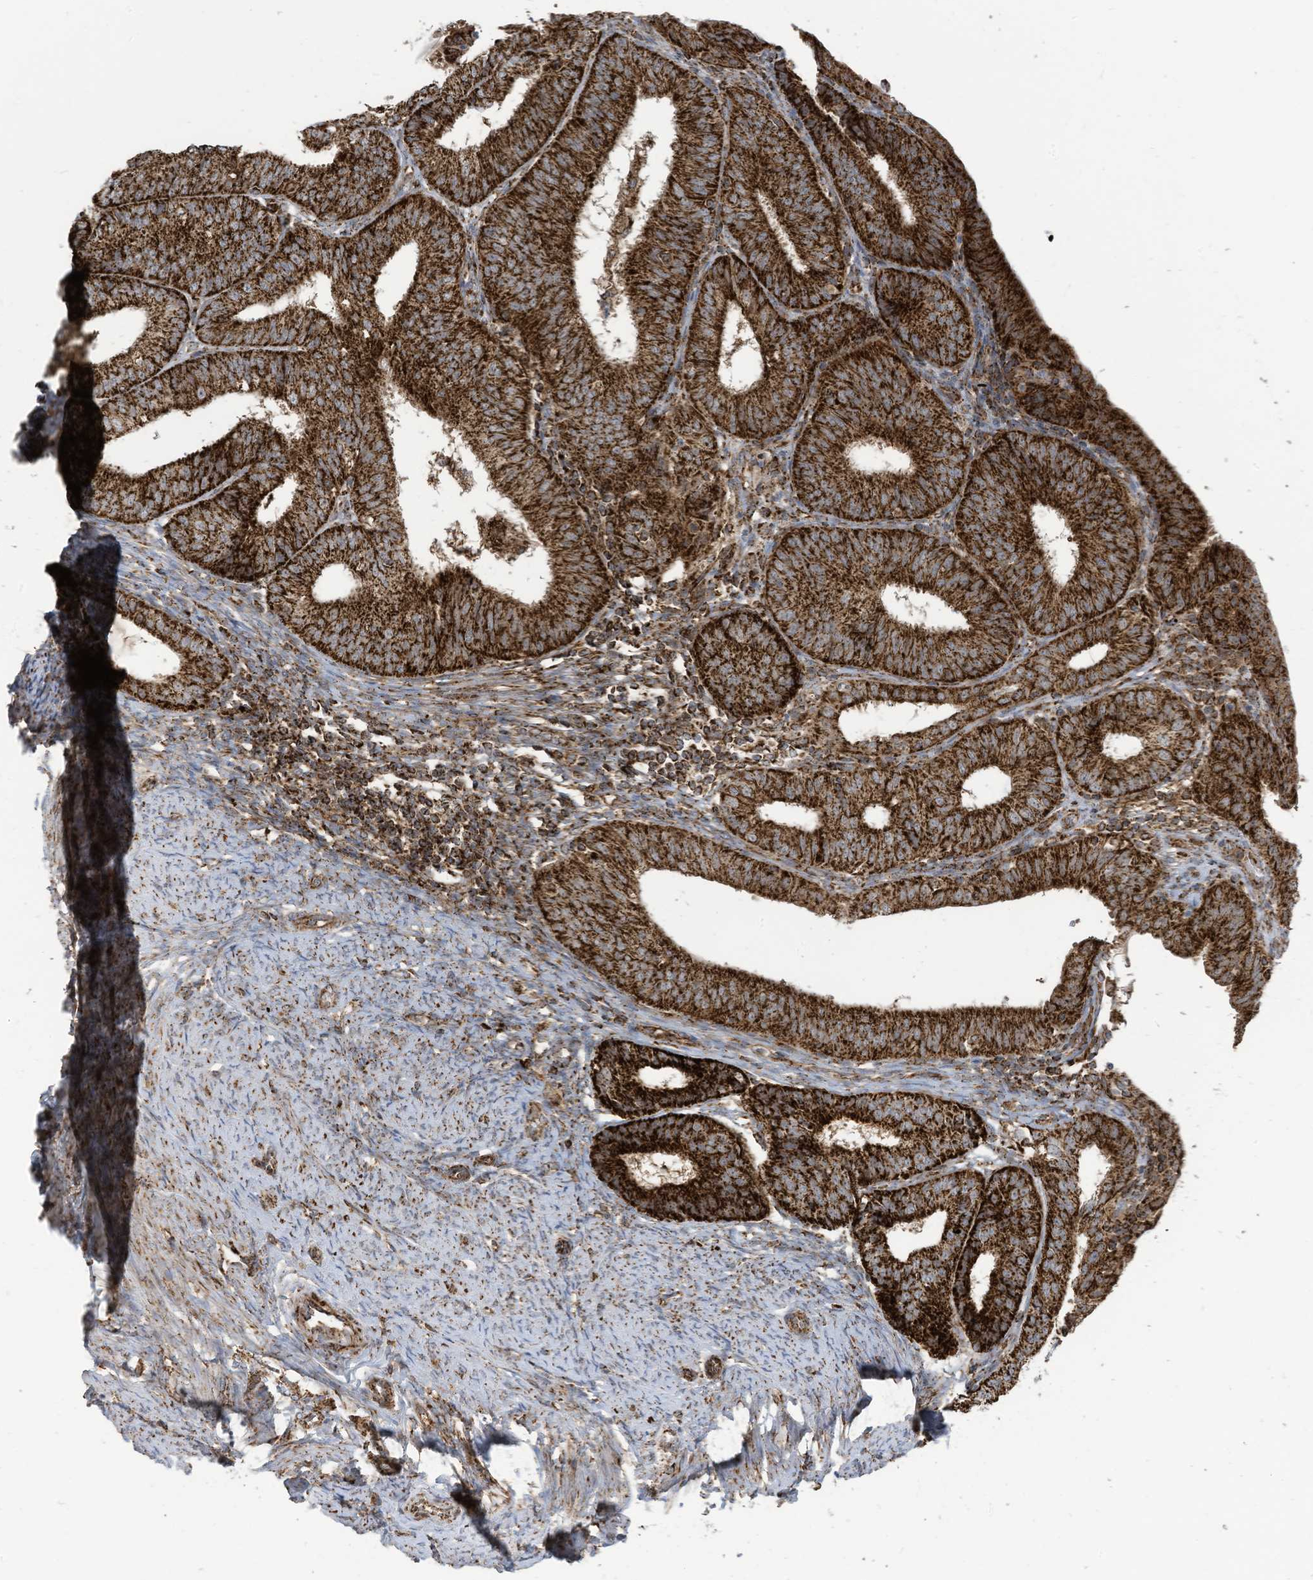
{"staining": {"intensity": "strong", "quantity": ">75%", "location": "cytoplasmic/membranous"}, "tissue": "endometrial cancer", "cell_type": "Tumor cells", "image_type": "cancer", "snomed": [{"axis": "morphology", "description": "Adenocarcinoma, NOS"}, {"axis": "topography", "description": "Endometrium"}], "caption": "Tumor cells exhibit high levels of strong cytoplasmic/membranous positivity in approximately >75% of cells in human adenocarcinoma (endometrial).", "gene": "COX10", "patient": {"sex": "female", "age": 51}}